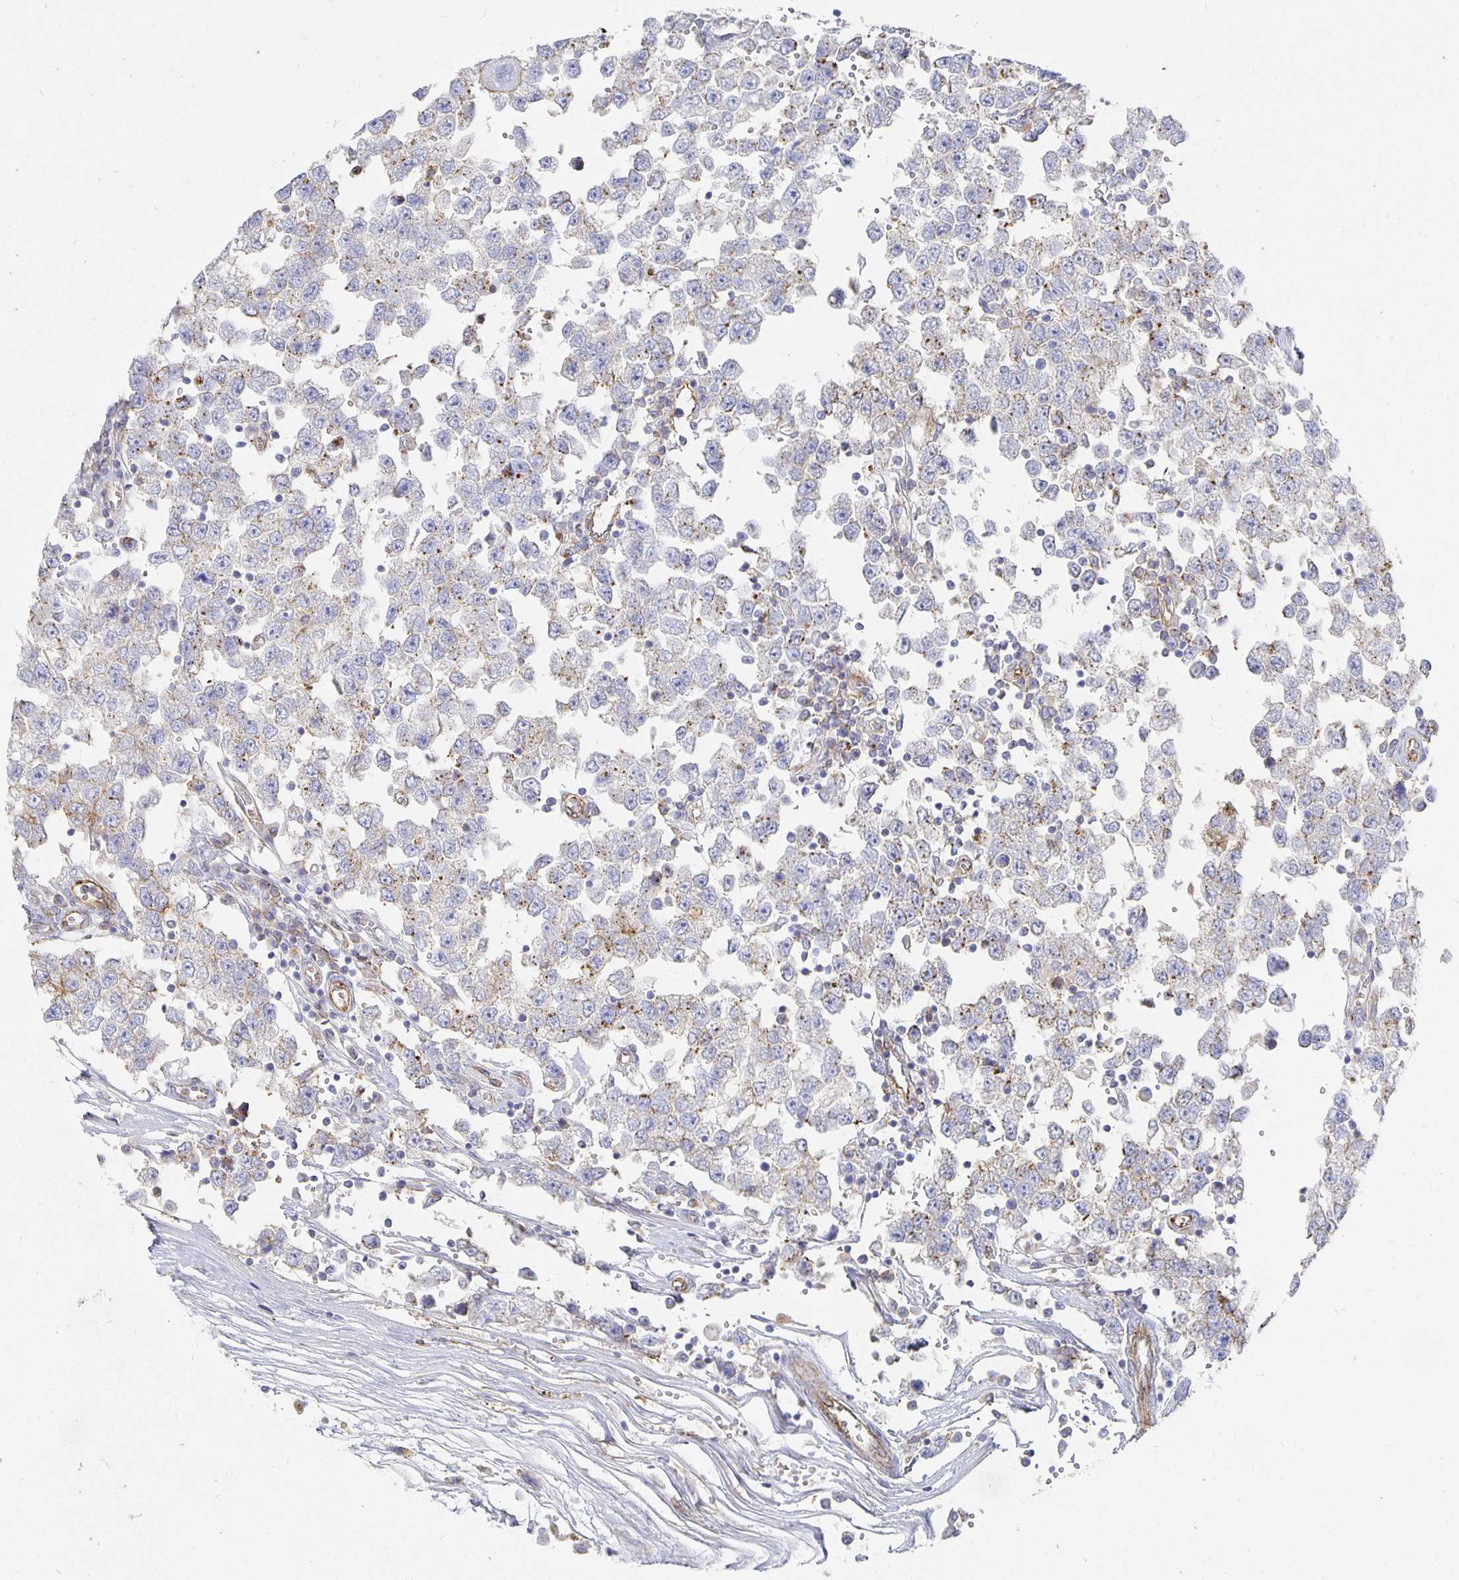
{"staining": {"intensity": "weak", "quantity": "25%-75%", "location": "cytoplasmic/membranous"}, "tissue": "testis cancer", "cell_type": "Tumor cells", "image_type": "cancer", "snomed": [{"axis": "morphology", "description": "Seminoma, NOS"}, {"axis": "topography", "description": "Testis"}], "caption": "There is low levels of weak cytoplasmic/membranous positivity in tumor cells of seminoma (testis), as demonstrated by immunohistochemical staining (brown color).", "gene": "TAAR1", "patient": {"sex": "male", "age": 34}}